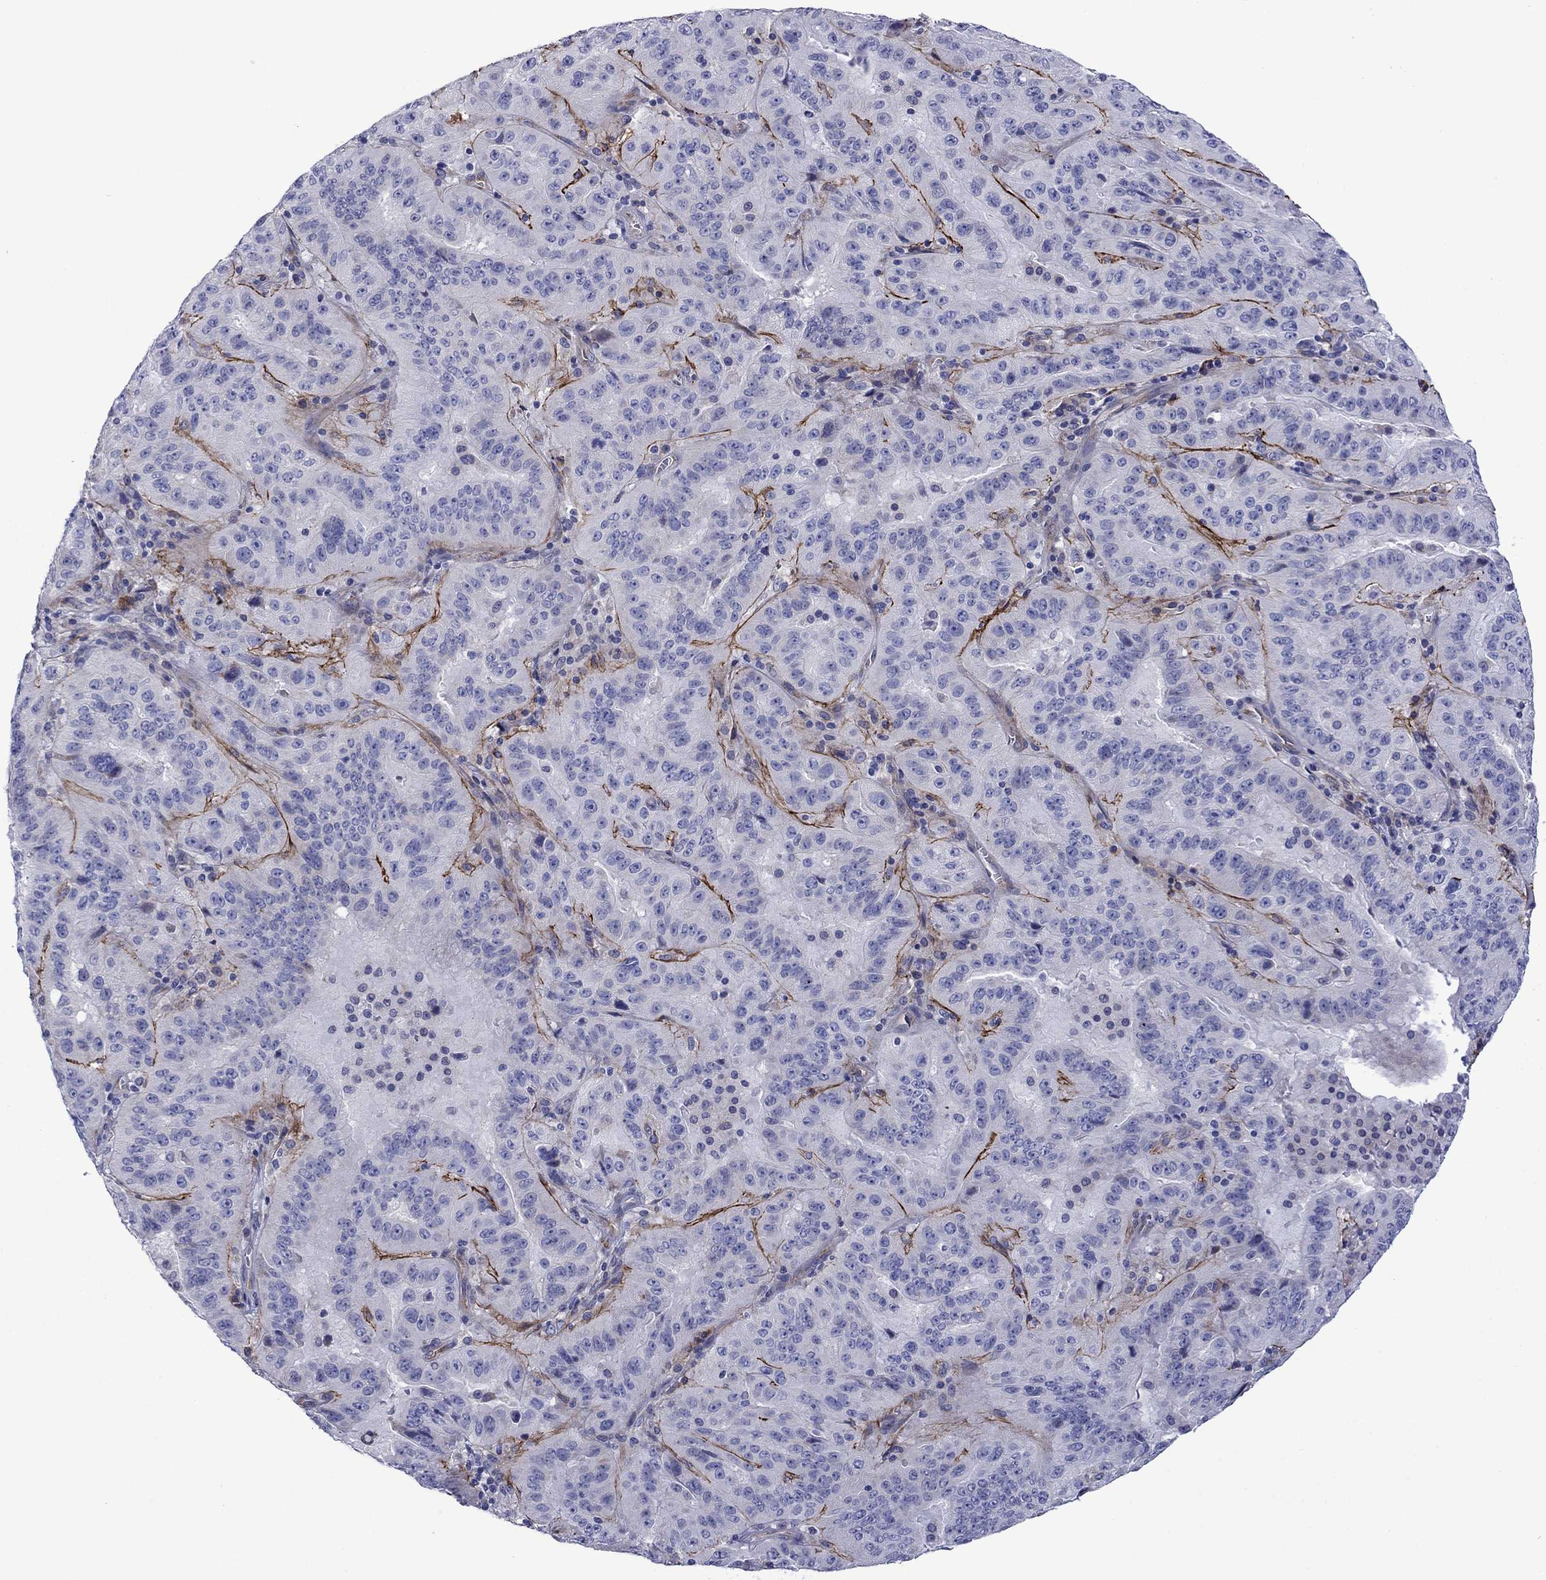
{"staining": {"intensity": "negative", "quantity": "none", "location": "none"}, "tissue": "pancreatic cancer", "cell_type": "Tumor cells", "image_type": "cancer", "snomed": [{"axis": "morphology", "description": "Adenocarcinoma, NOS"}, {"axis": "topography", "description": "Pancreas"}], "caption": "Tumor cells show no significant protein positivity in pancreatic cancer (adenocarcinoma).", "gene": "HSPG2", "patient": {"sex": "male", "age": 63}}